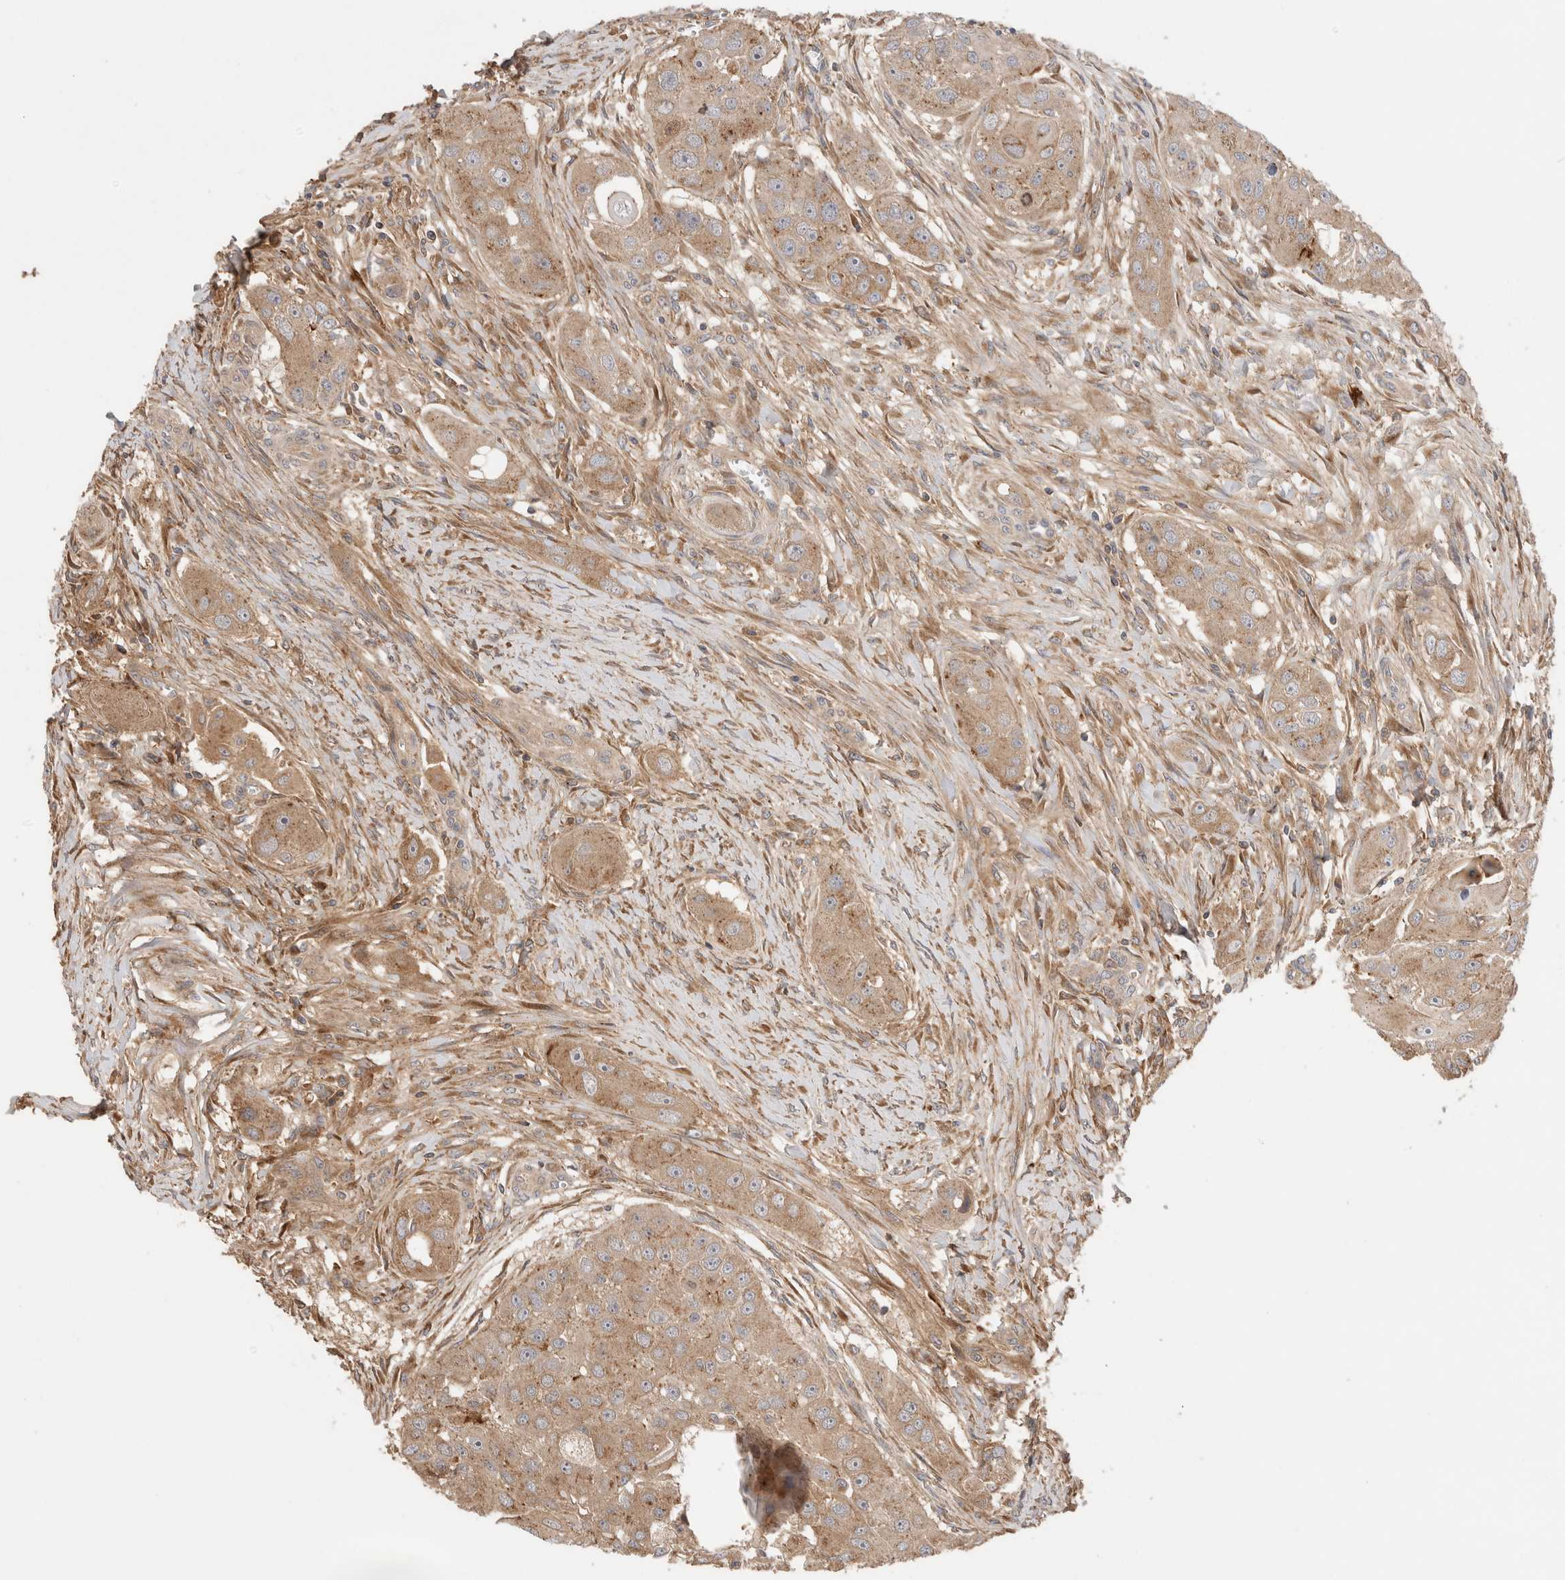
{"staining": {"intensity": "moderate", "quantity": ">75%", "location": "cytoplasmic/membranous"}, "tissue": "head and neck cancer", "cell_type": "Tumor cells", "image_type": "cancer", "snomed": [{"axis": "morphology", "description": "Normal tissue, NOS"}, {"axis": "morphology", "description": "Squamous cell carcinoma, NOS"}, {"axis": "topography", "description": "Skeletal muscle"}, {"axis": "topography", "description": "Head-Neck"}], "caption": "Moderate cytoplasmic/membranous expression for a protein is present in approximately >75% of tumor cells of squamous cell carcinoma (head and neck) using immunohistochemistry.", "gene": "VPS28", "patient": {"sex": "male", "age": 51}}